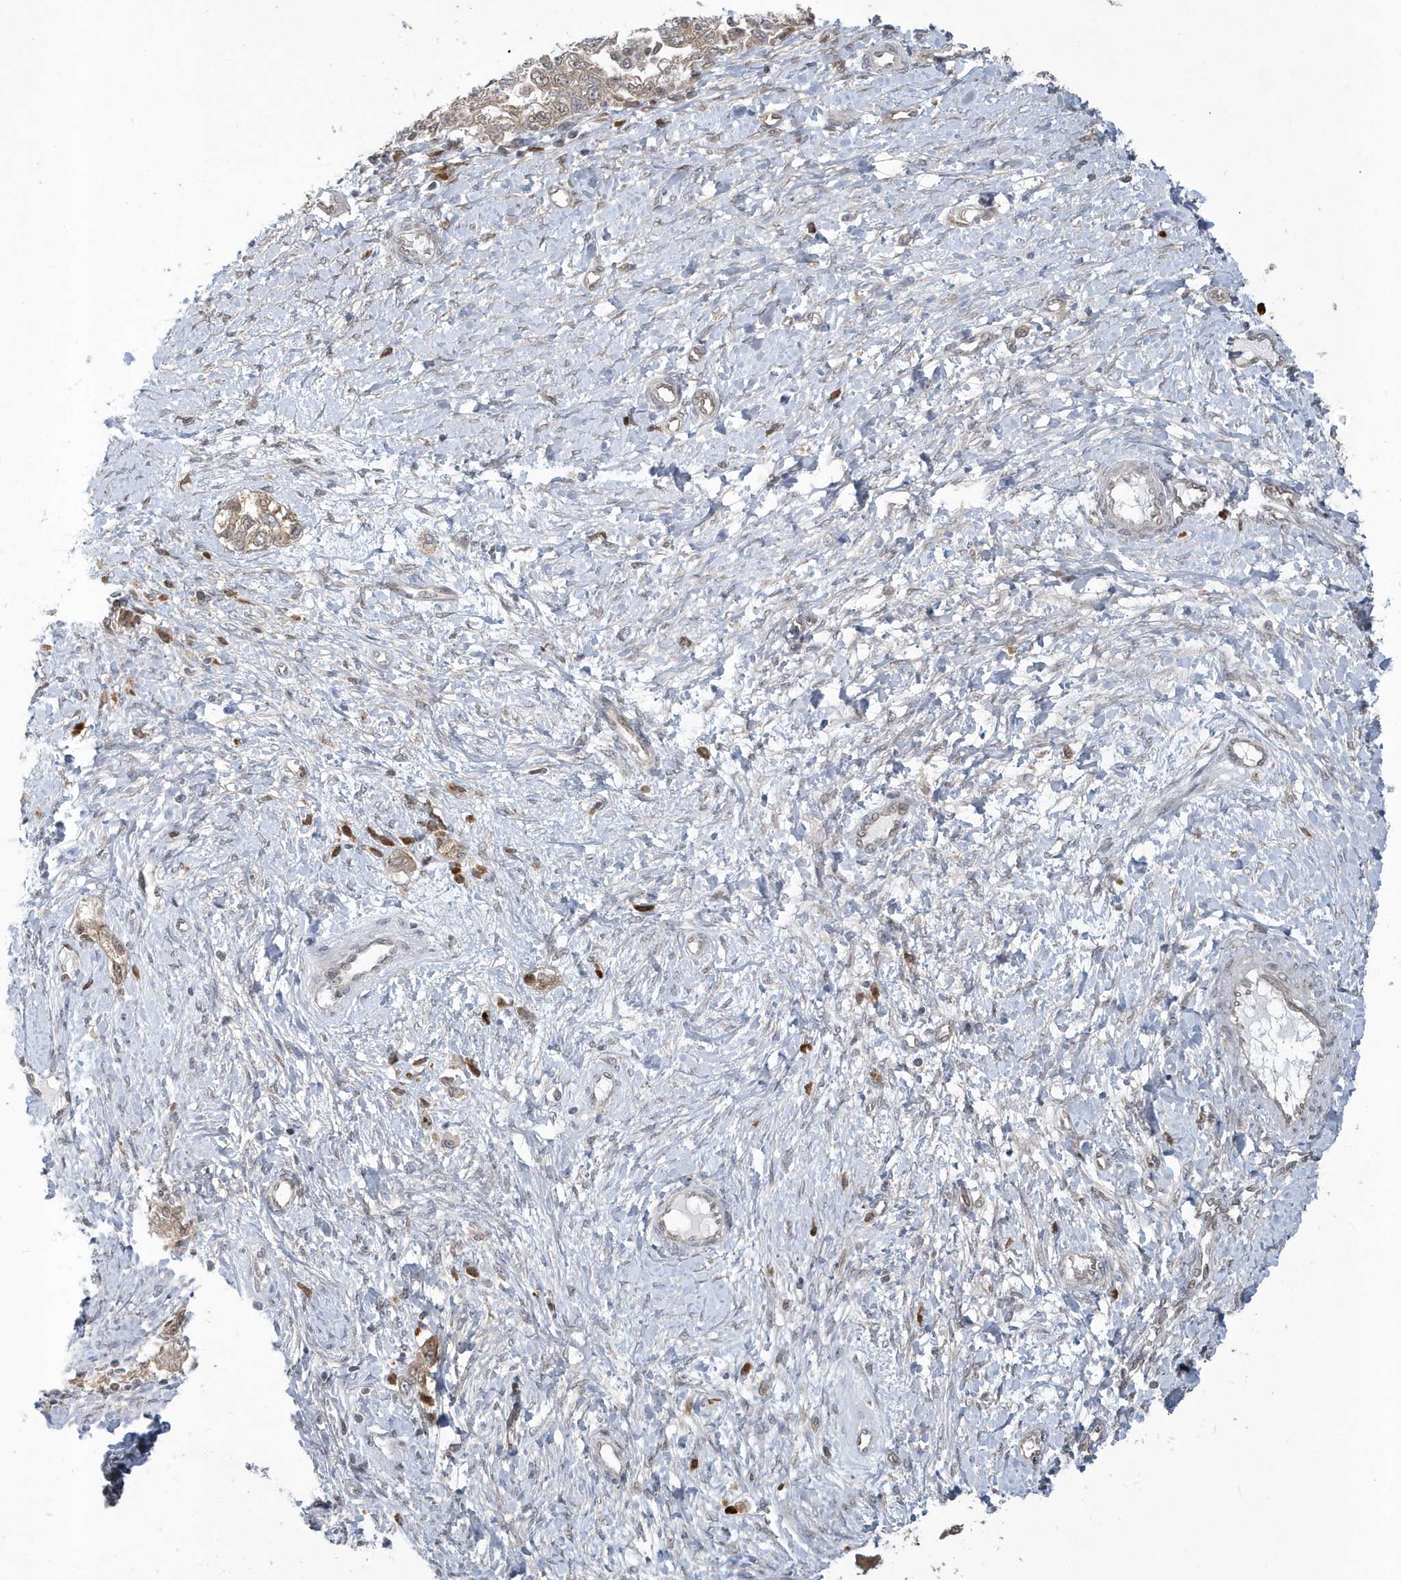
{"staining": {"intensity": "weak", "quantity": "<25%", "location": "cytoplasmic/membranous"}, "tissue": "ovarian cancer", "cell_type": "Tumor cells", "image_type": "cancer", "snomed": [{"axis": "morphology", "description": "Carcinoma, NOS"}, {"axis": "morphology", "description": "Cystadenocarcinoma, serous, NOS"}, {"axis": "topography", "description": "Ovary"}], "caption": "Tumor cells show no significant staining in ovarian cancer (carcinoma).", "gene": "ATG4A", "patient": {"sex": "female", "age": 69}}